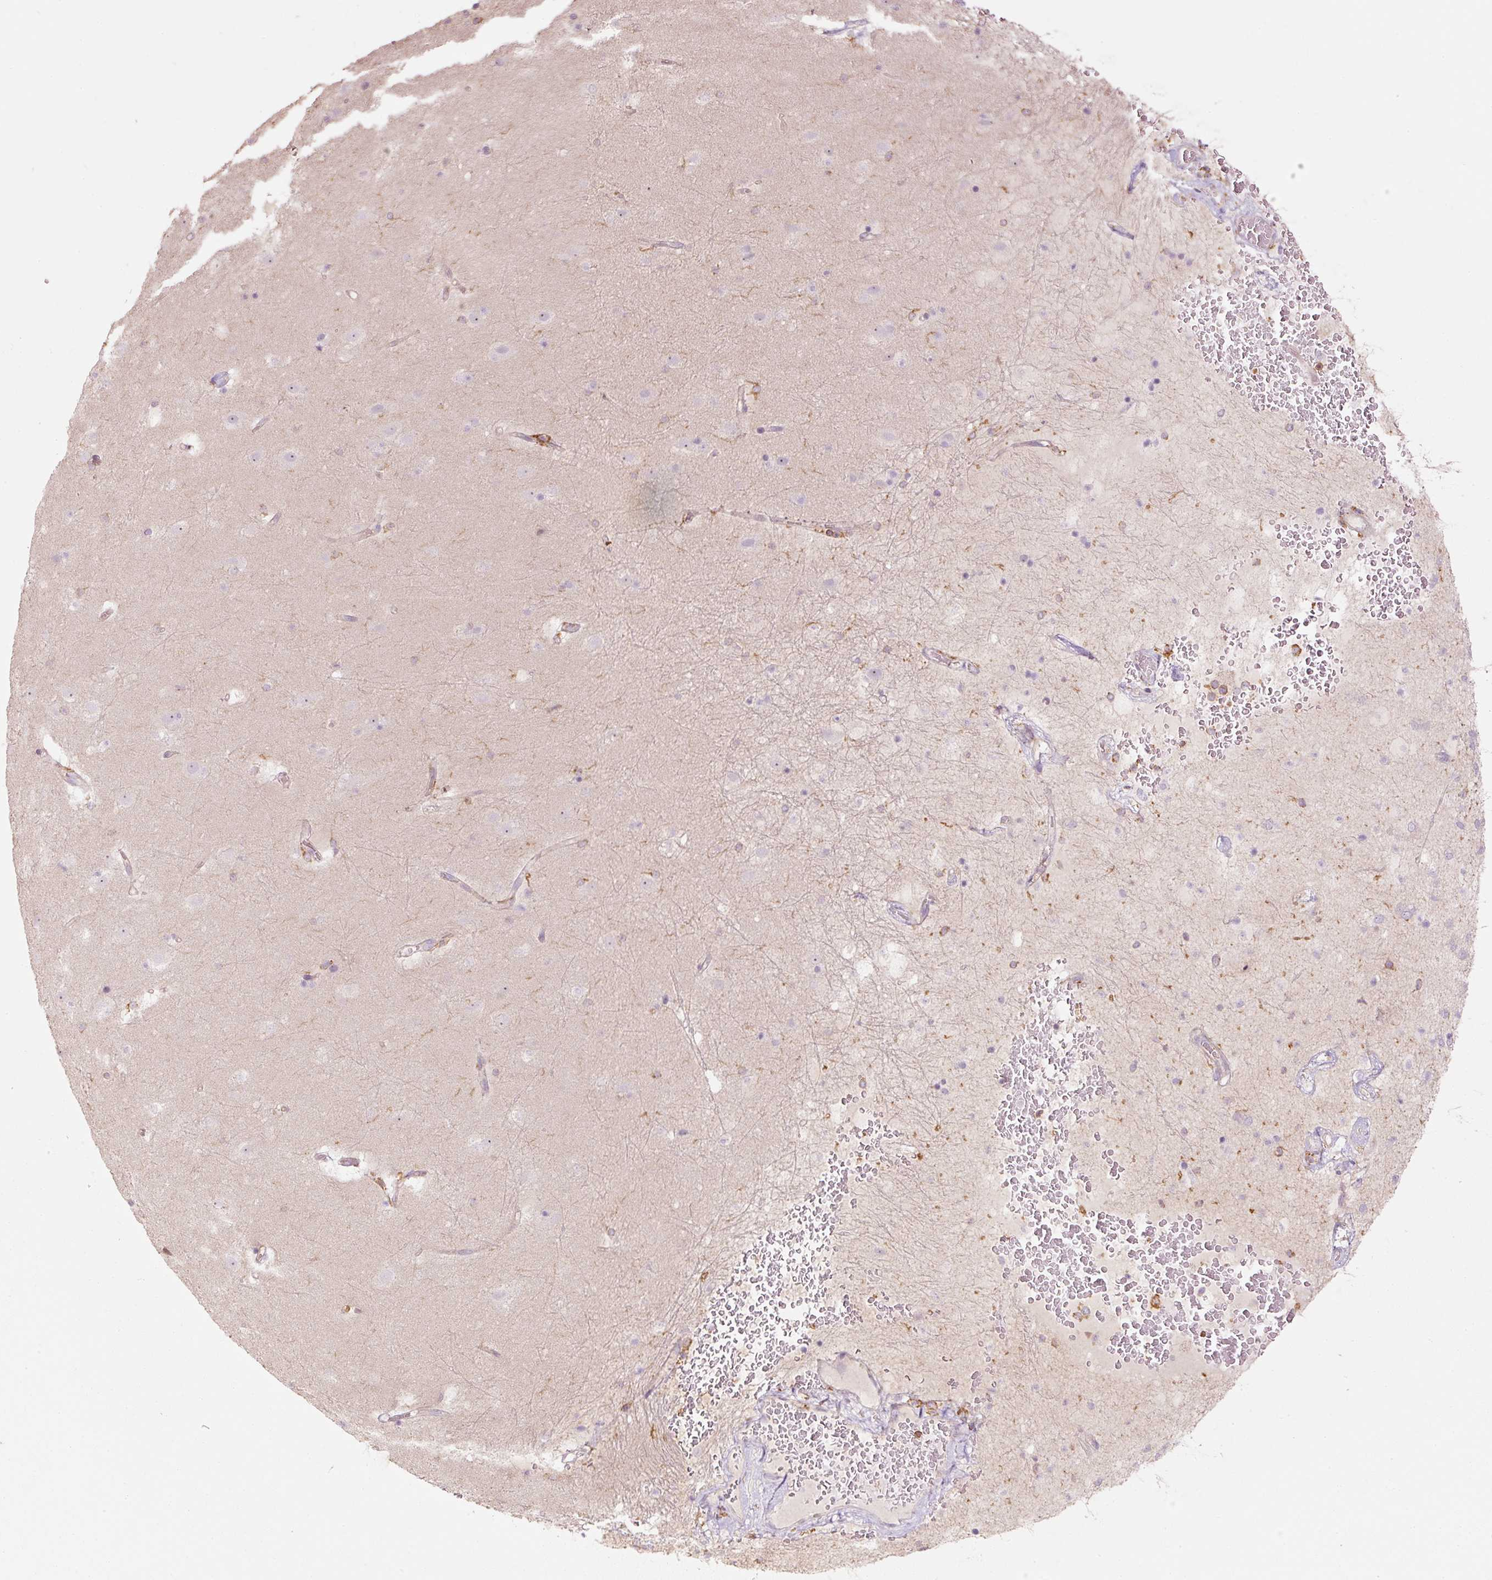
{"staining": {"intensity": "negative", "quantity": "none", "location": "none"}, "tissue": "caudate", "cell_type": "Glial cells", "image_type": "normal", "snomed": [{"axis": "morphology", "description": "Normal tissue, NOS"}, {"axis": "topography", "description": "Lateral ventricle wall"}], "caption": "Photomicrograph shows no significant protein expression in glial cells of normal caudate.", "gene": "SIPA1", "patient": {"sex": "male", "age": 37}}